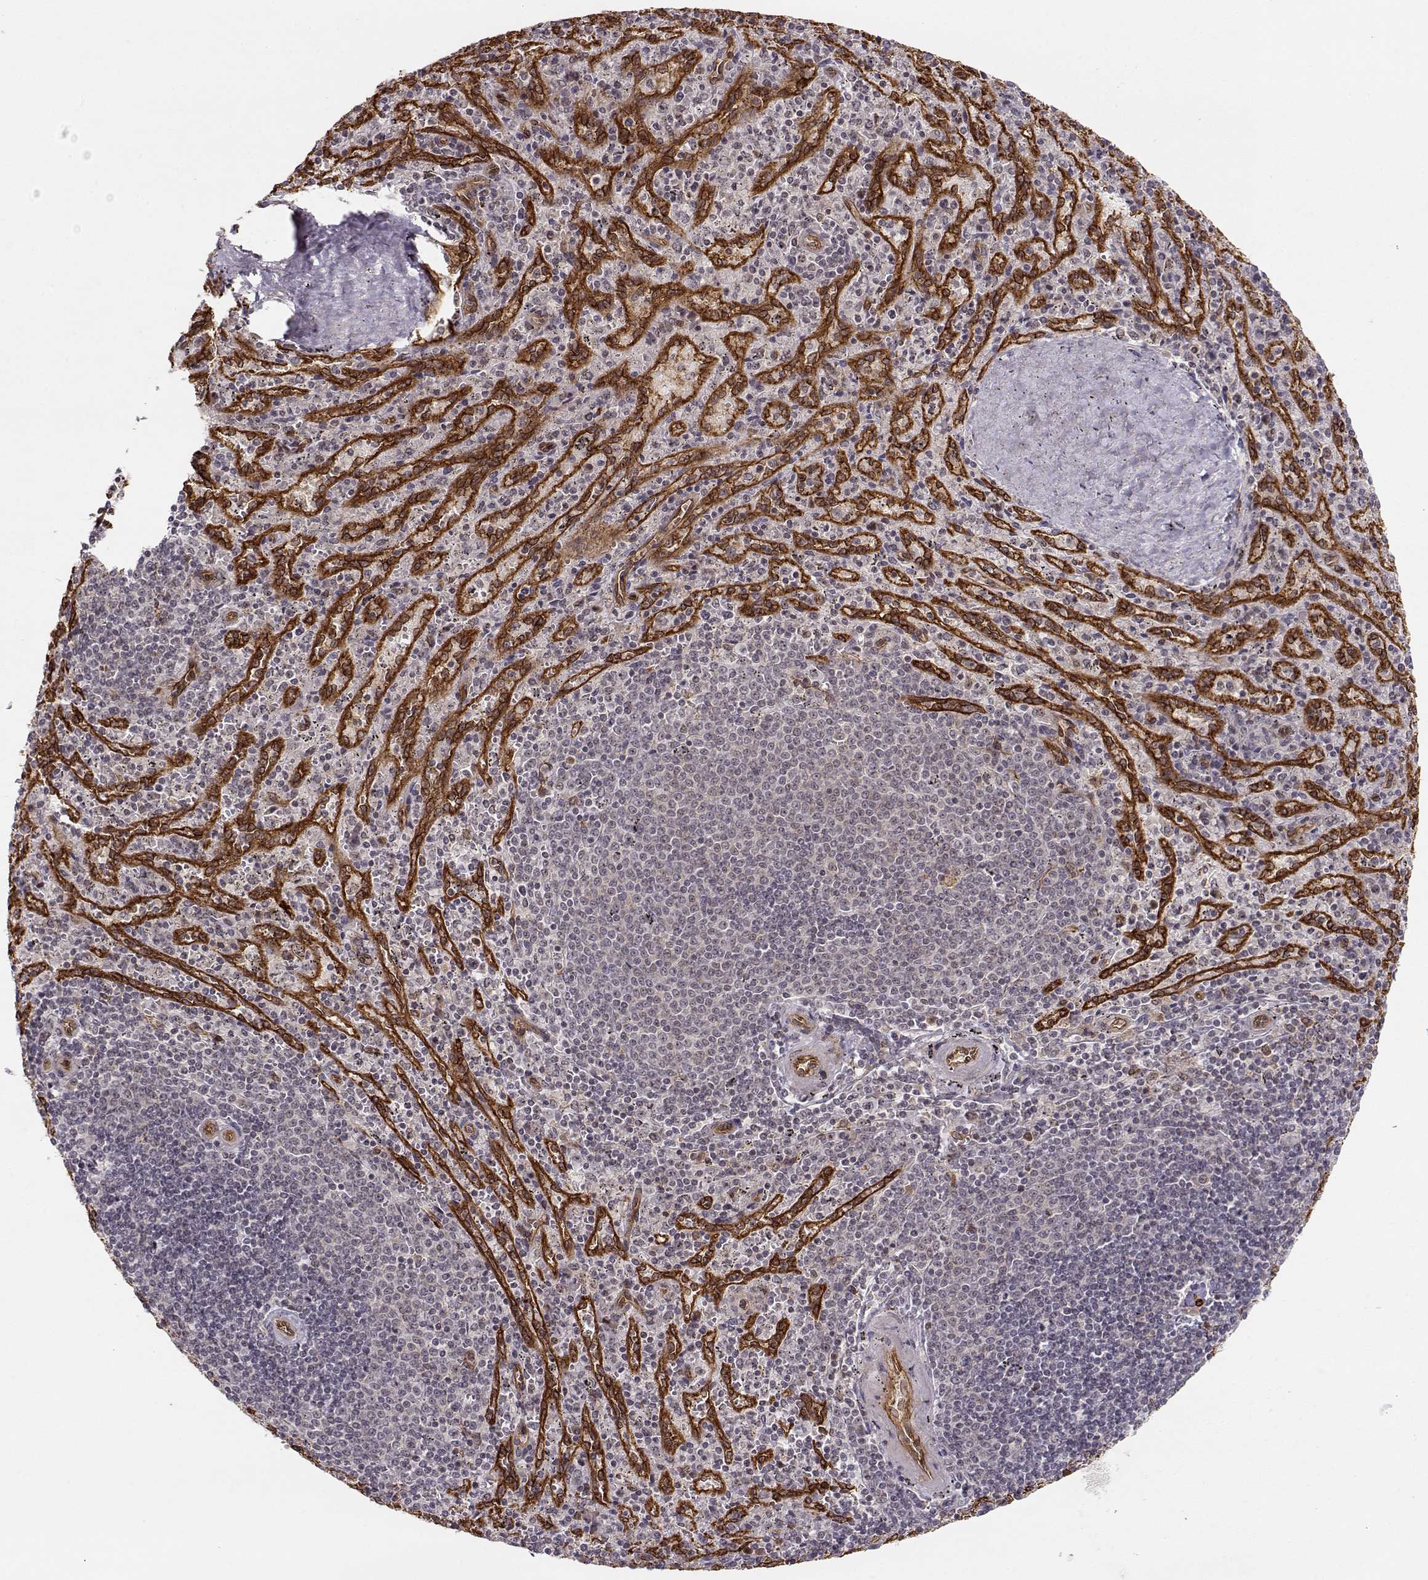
{"staining": {"intensity": "moderate", "quantity": ">75%", "location": "cytoplasmic/membranous,nuclear"}, "tissue": "spleen", "cell_type": "Cells in red pulp", "image_type": "normal", "snomed": [{"axis": "morphology", "description": "Normal tissue, NOS"}, {"axis": "topography", "description": "Spleen"}], "caption": "High-magnification brightfield microscopy of benign spleen stained with DAB (brown) and counterstained with hematoxylin (blue). cells in red pulp exhibit moderate cytoplasmic/membranous,nuclear staining is present in about>75% of cells. The staining was performed using DAB, with brown indicating positive protein expression. Nuclei are stained blue with hematoxylin.", "gene": "CIR1", "patient": {"sex": "male", "age": 57}}